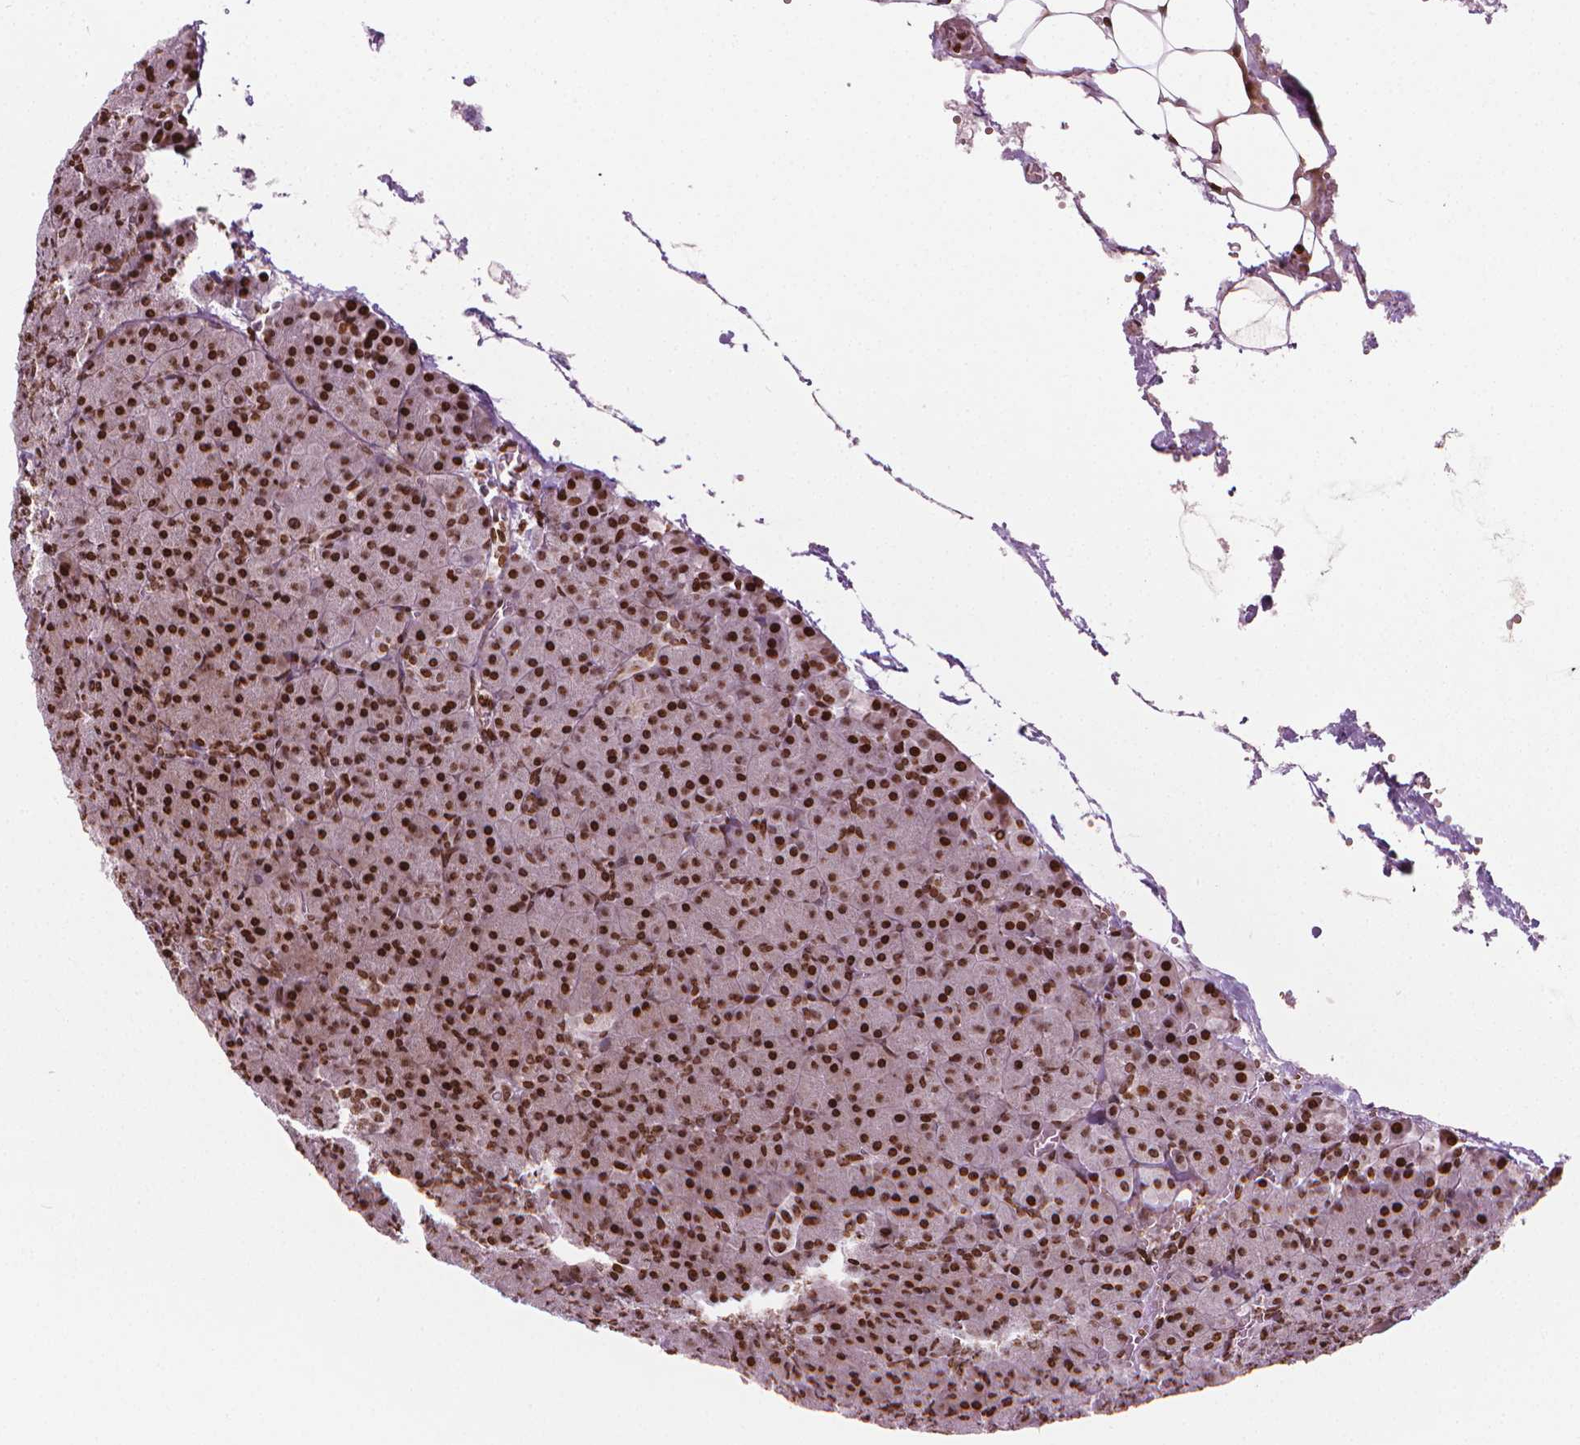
{"staining": {"intensity": "strong", "quantity": ">75%", "location": "nuclear"}, "tissue": "pancreas", "cell_type": "Exocrine glandular cells", "image_type": "normal", "snomed": [{"axis": "morphology", "description": "Normal tissue, NOS"}, {"axis": "topography", "description": "Pancreas"}], "caption": "The immunohistochemical stain shows strong nuclear positivity in exocrine glandular cells of normal pancreas.", "gene": "PIP4K2A", "patient": {"sex": "female", "age": 74}}